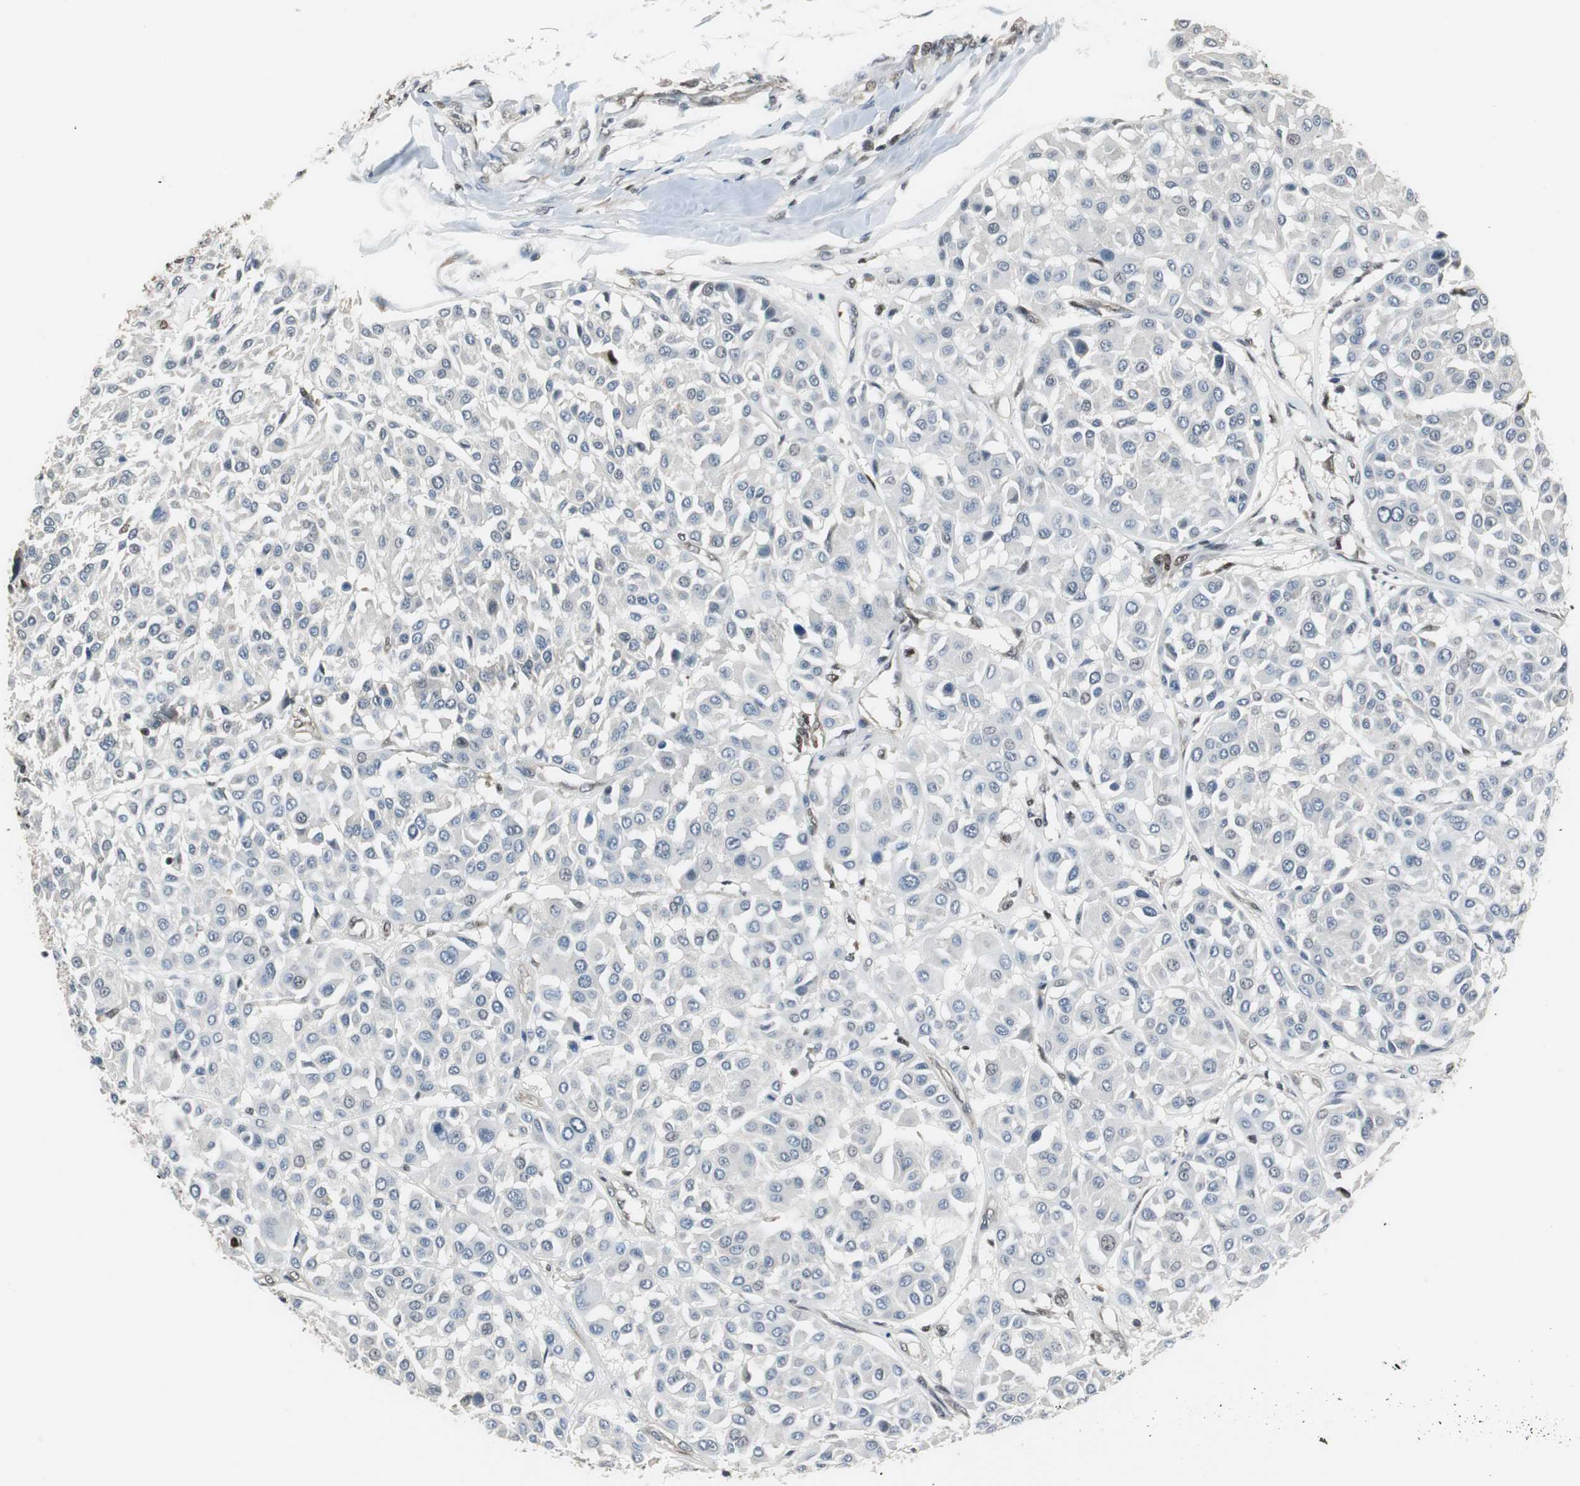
{"staining": {"intensity": "negative", "quantity": "none", "location": "none"}, "tissue": "melanoma", "cell_type": "Tumor cells", "image_type": "cancer", "snomed": [{"axis": "morphology", "description": "Malignant melanoma, Metastatic site"}, {"axis": "topography", "description": "Soft tissue"}], "caption": "This is a image of immunohistochemistry staining of melanoma, which shows no staining in tumor cells.", "gene": "MAFB", "patient": {"sex": "male", "age": 41}}